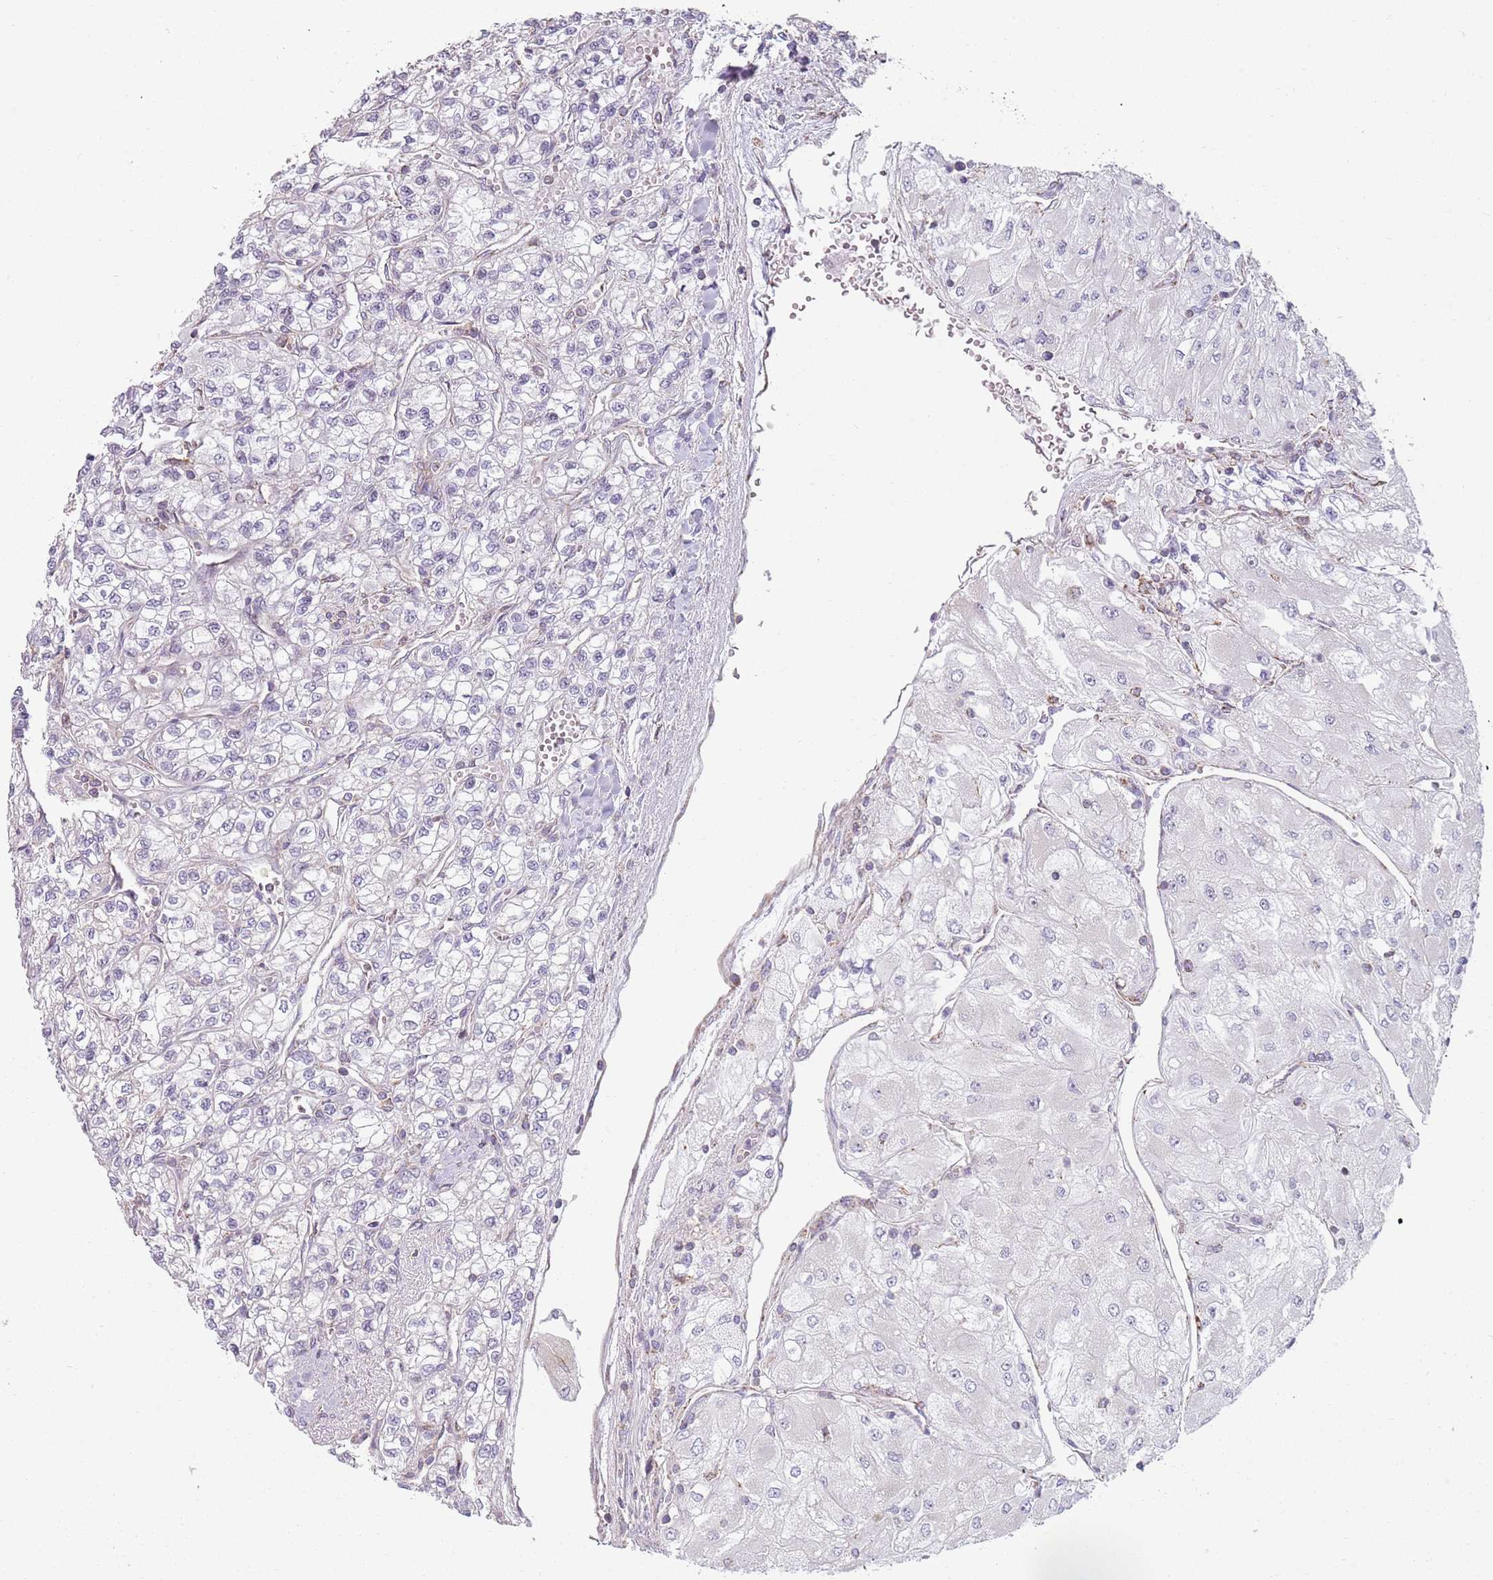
{"staining": {"intensity": "negative", "quantity": "none", "location": "none"}, "tissue": "renal cancer", "cell_type": "Tumor cells", "image_type": "cancer", "snomed": [{"axis": "morphology", "description": "Adenocarcinoma, NOS"}, {"axis": "topography", "description": "Kidney"}], "caption": "DAB (3,3'-diaminobenzidine) immunohistochemical staining of renal cancer exhibits no significant positivity in tumor cells. (DAB immunohistochemistry with hematoxylin counter stain).", "gene": "GAS8", "patient": {"sex": "male", "age": 80}}